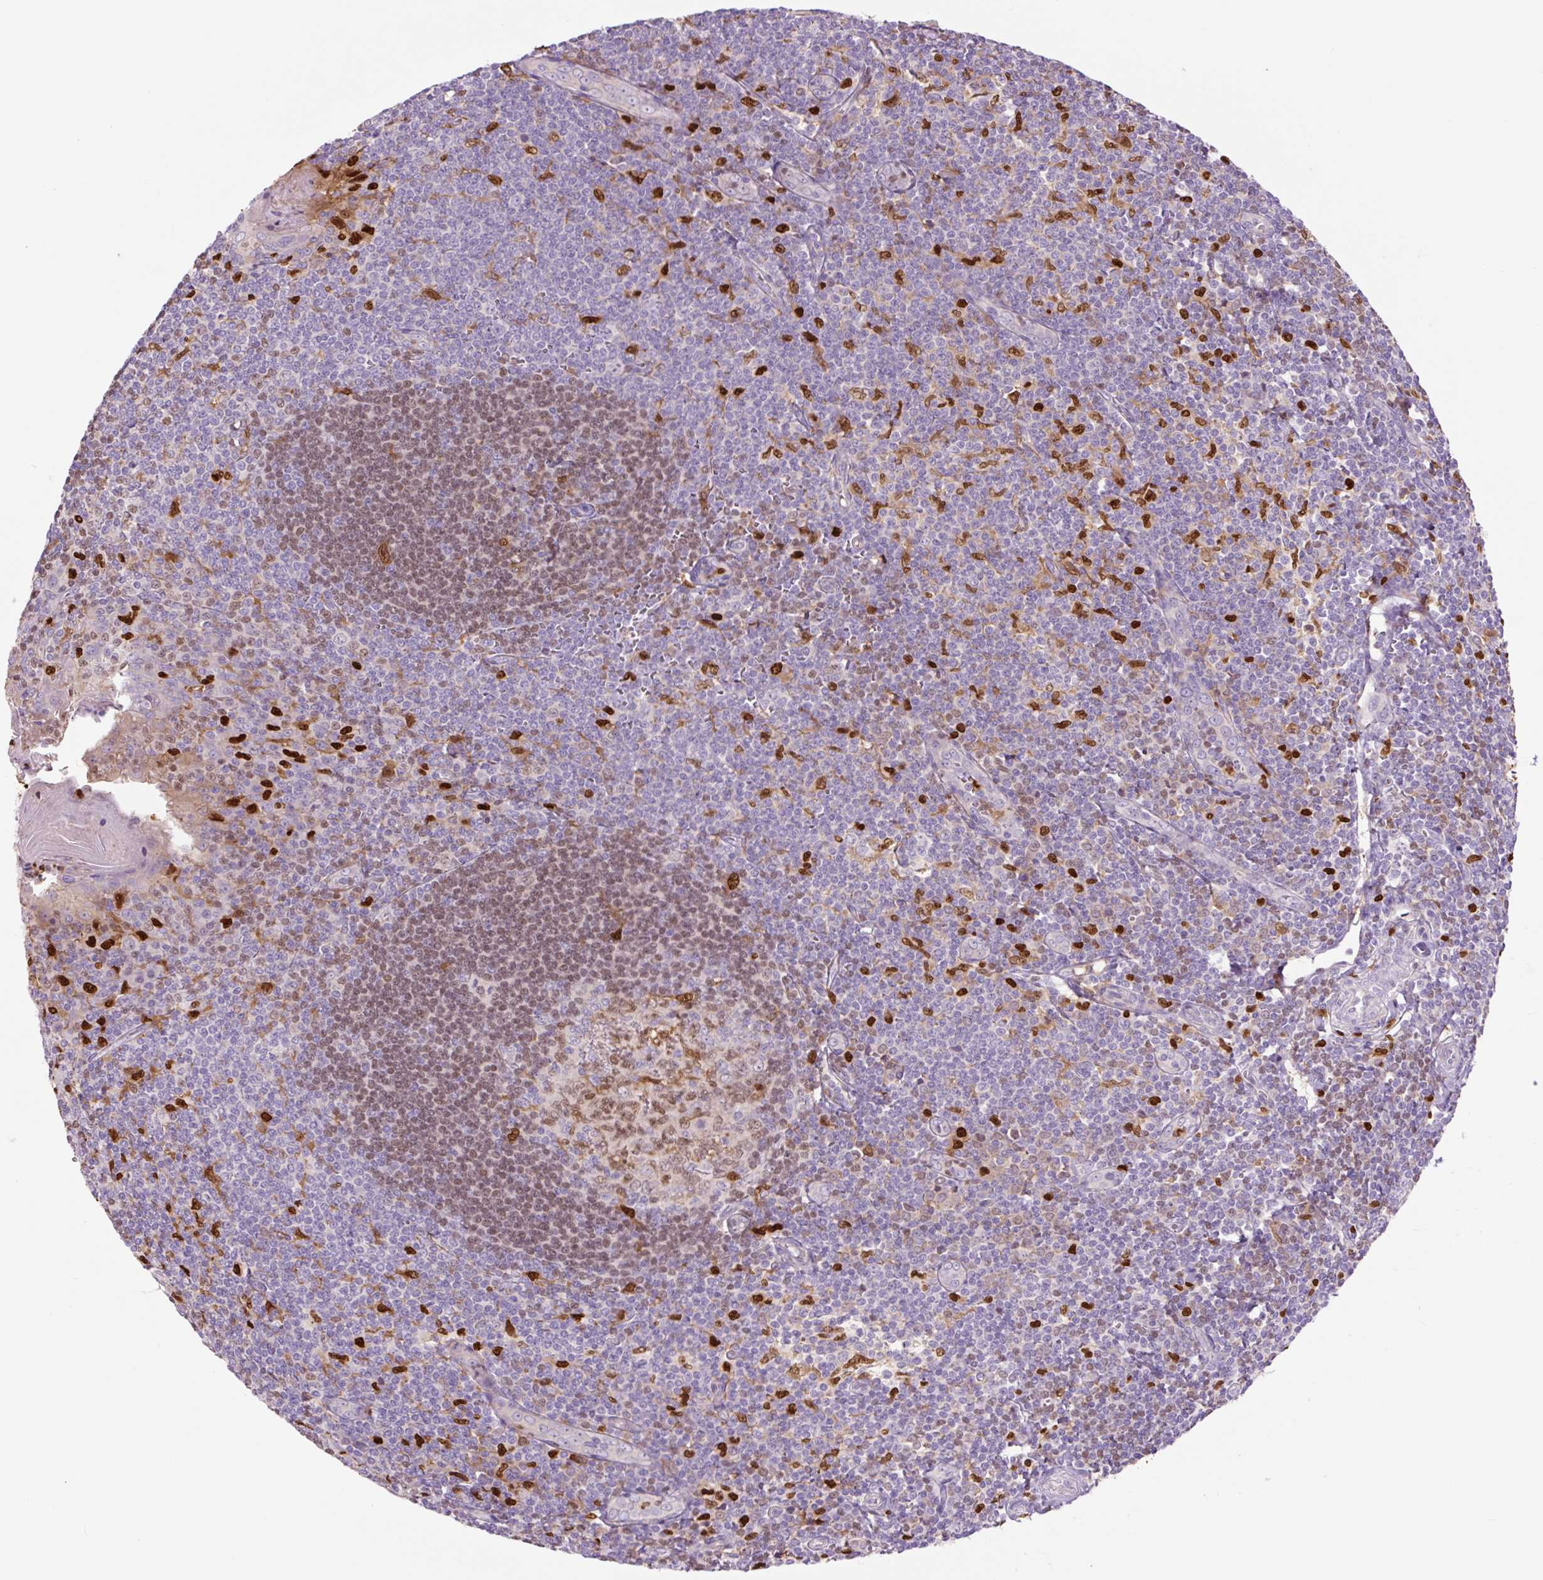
{"staining": {"intensity": "moderate", "quantity": ">75%", "location": "nuclear"}, "tissue": "tonsil", "cell_type": "Germinal center cells", "image_type": "normal", "snomed": [{"axis": "morphology", "description": "Normal tissue, NOS"}, {"axis": "topography", "description": "Tonsil"}], "caption": "This photomicrograph exhibits normal tonsil stained with immunohistochemistry to label a protein in brown. The nuclear of germinal center cells show moderate positivity for the protein. Nuclei are counter-stained blue.", "gene": "SPI1", "patient": {"sex": "male", "age": 27}}